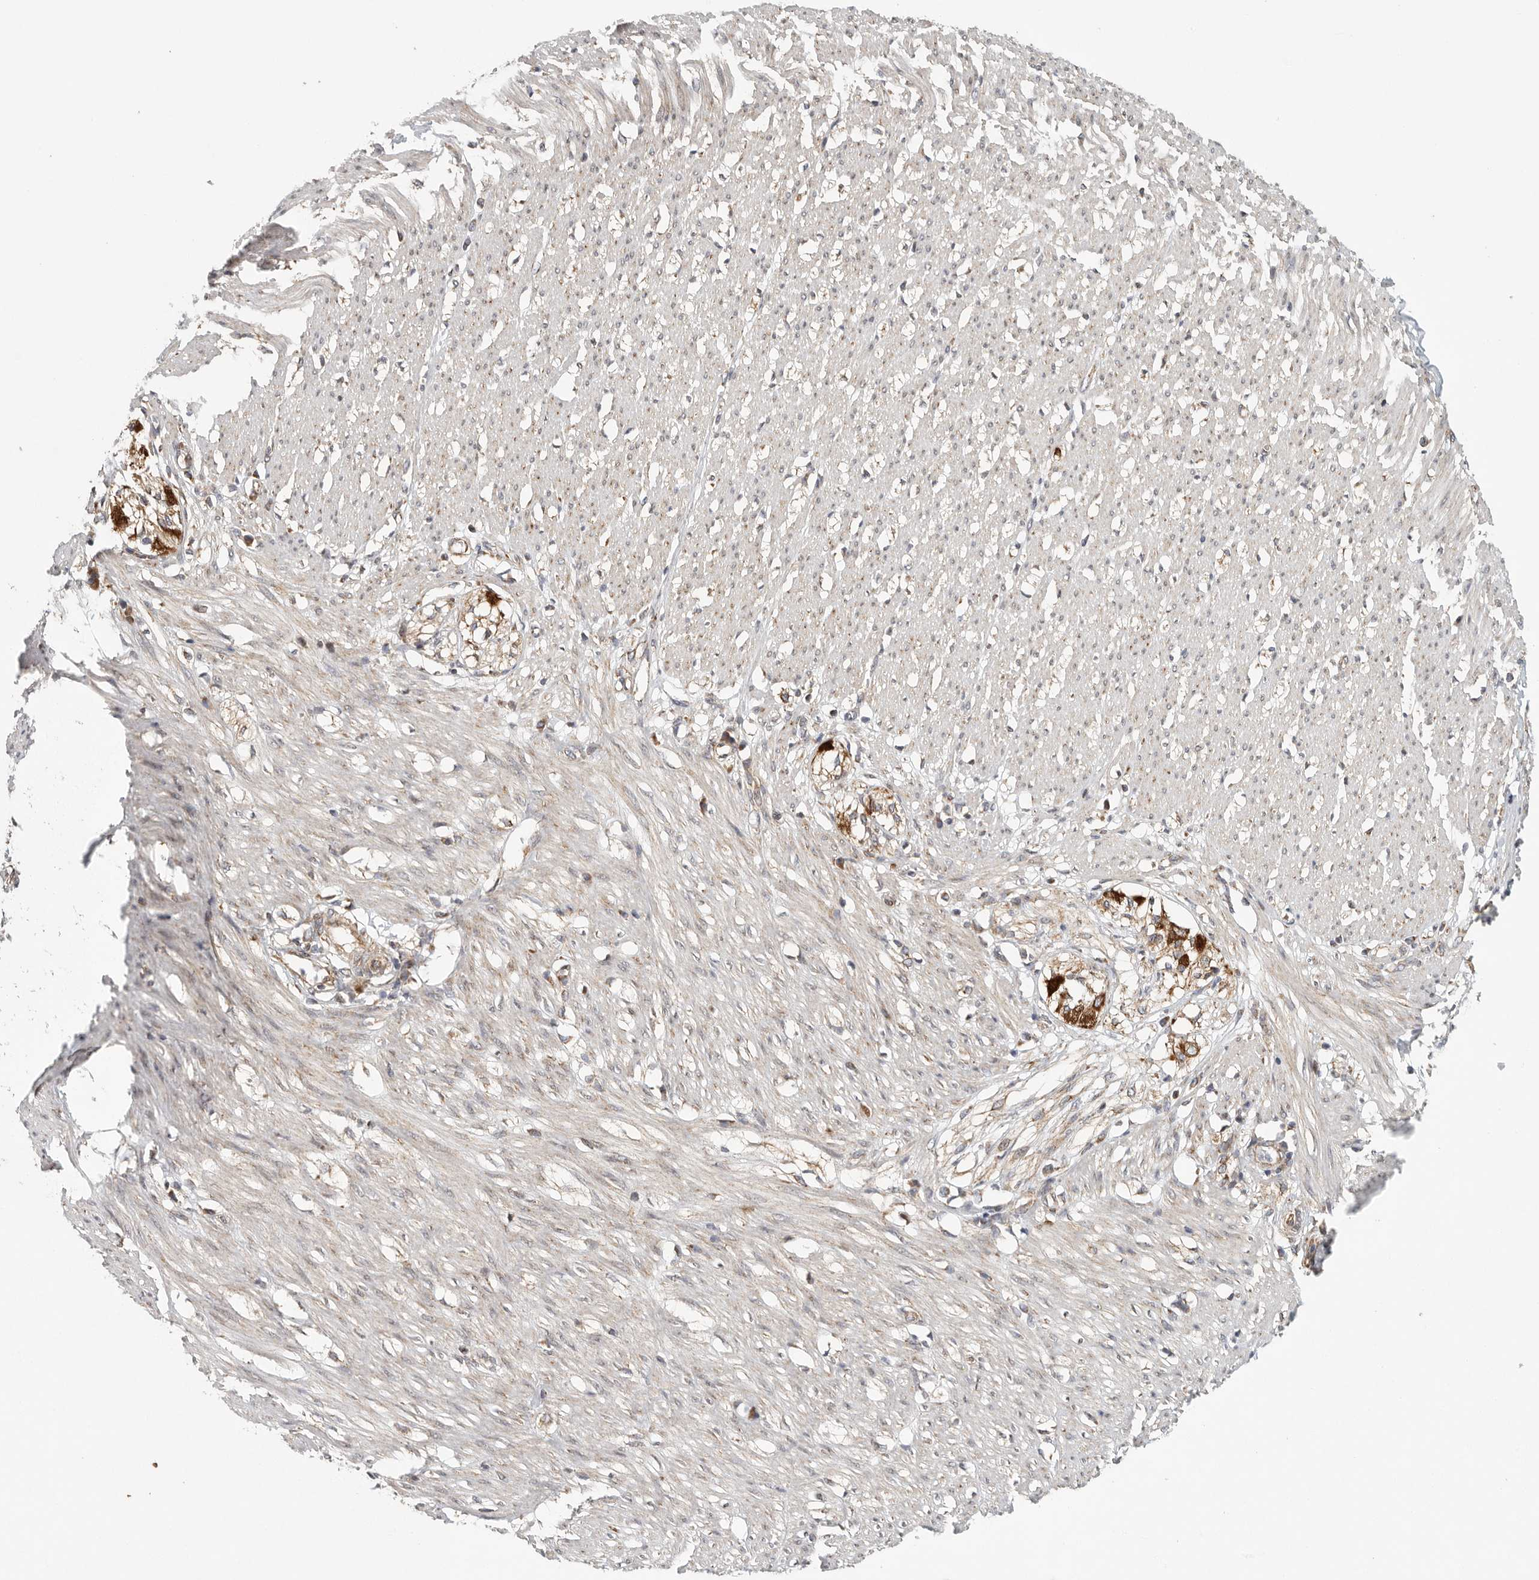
{"staining": {"intensity": "weak", "quantity": "25%-75%", "location": "cytoplasmic/membranous"}, "tissue": "smooth muscle", "cell_type": "Smooth muscle cells", "image_type": "normal", "snomed": [{"axis": "morphology", "description": "Normal tissue, NOS"}, {"axis": "morphology", "description": "Adenocarcinoma, NOS"}, {"axis": "topography", "description": "Colon"}, {"axis": "topography", "description": "Peripheral nerve tissue"}], "caption": "The photomicrograph demonstrates immunohistochemical staining of normal smooth muscle. There is weak cytoplasmic/membranous positivity is appreciated in approximately 25%-75% of smooth muscle cells.", "gene": "FKBP8", "patient": {"sex": "male", "age": 14}}